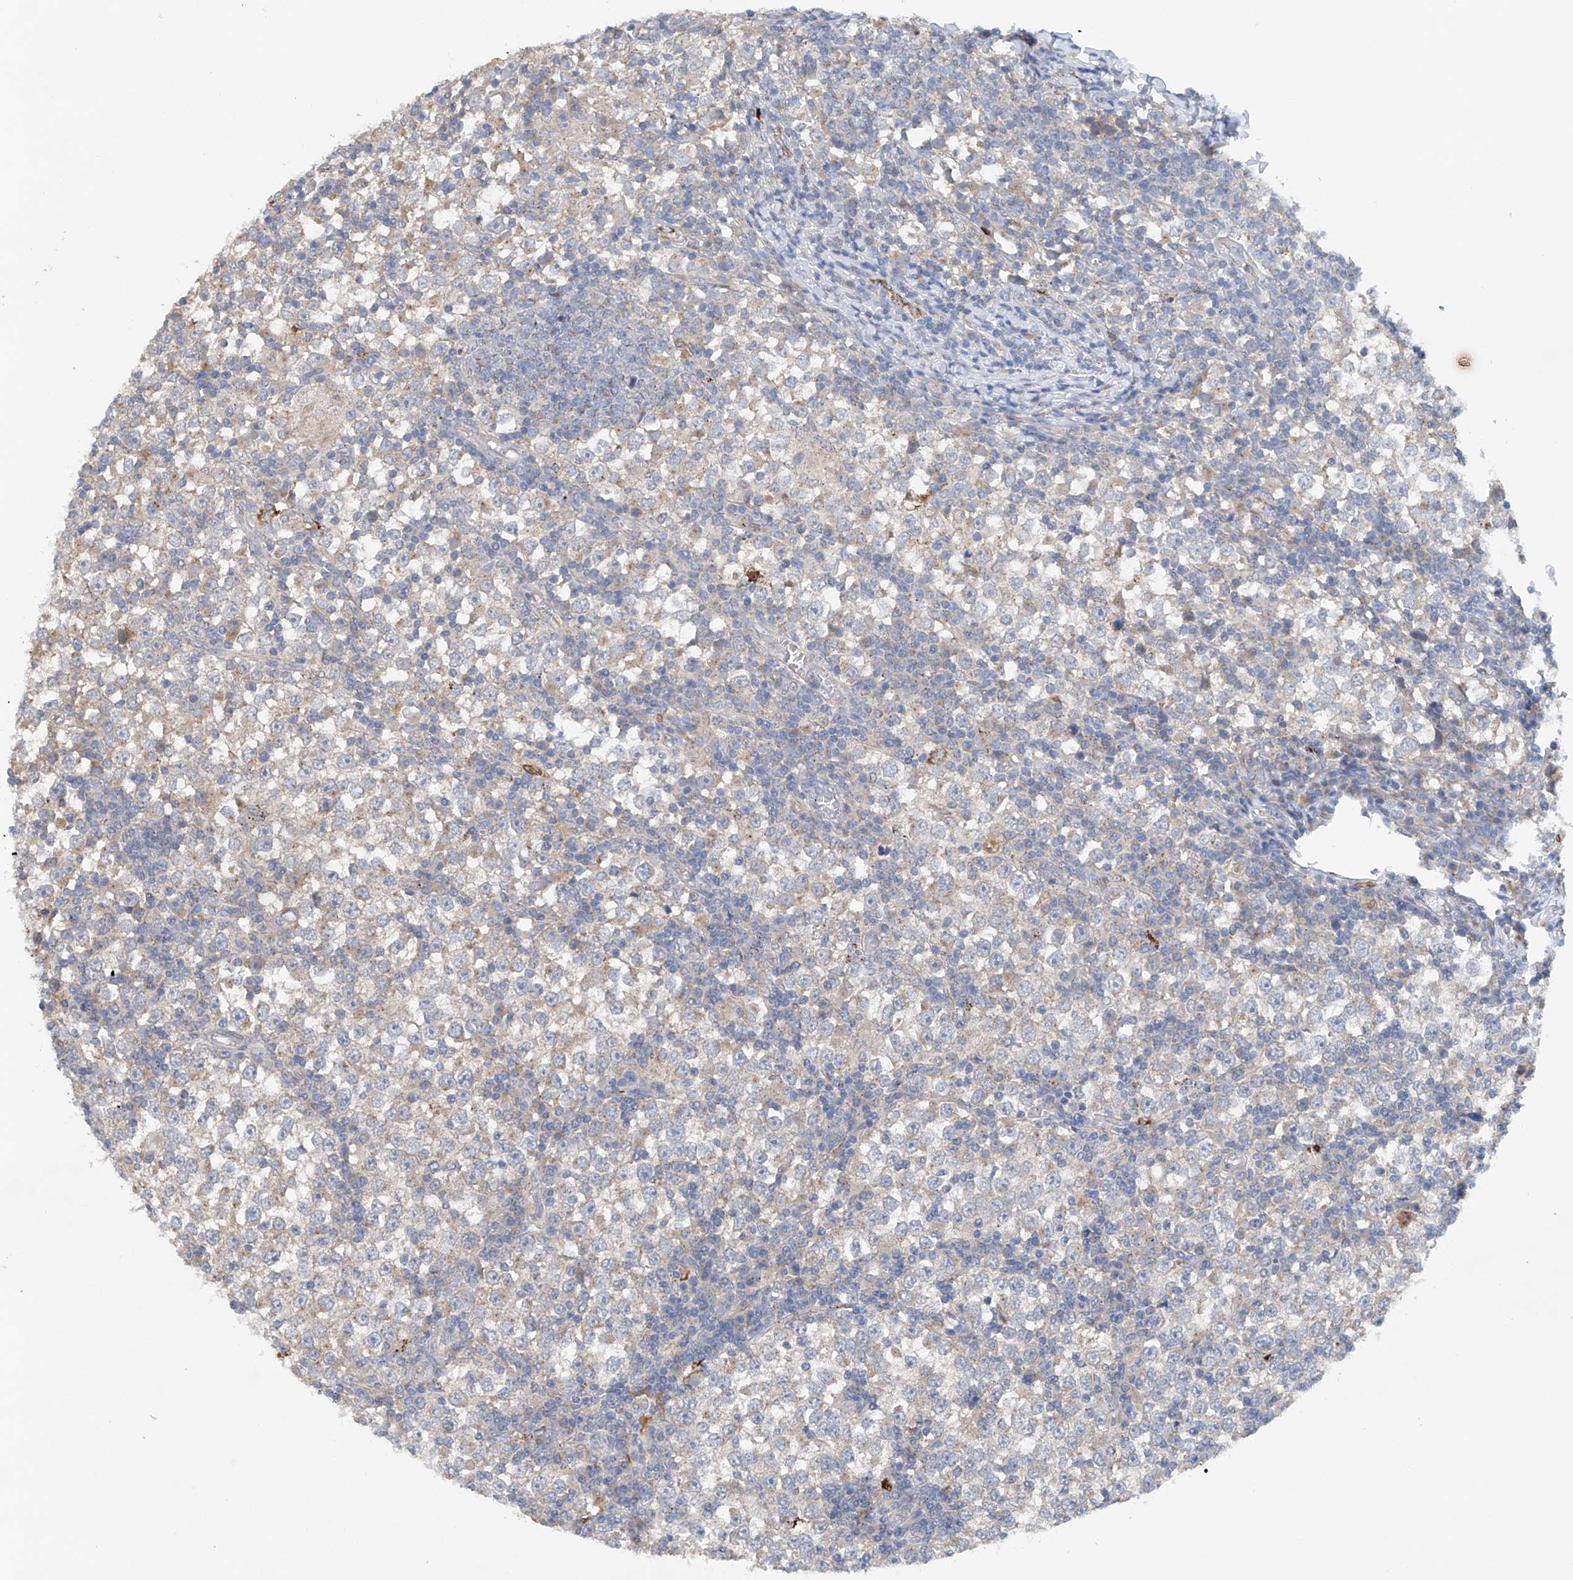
{"staining": {"intensity": "weak", "quantity": "<25%", "location": "cytoplasmic/membranous"}, "tissue": "testis cancer", "cell_type": "Tumor cells", "image_type": "cancer", "snomed": [{"axis": "morphology", "description": "Seminoma, NOS"}, {"axis": "topography", "description": "Testis"}], "caption": "A high-resolution micrograph shows immunohistochemistry staining of testis cancer (seminoma), which shows no significant staining in tumor cells.", "gene": "CEP85L", "patient": {"sex": "male", "age": 65}}